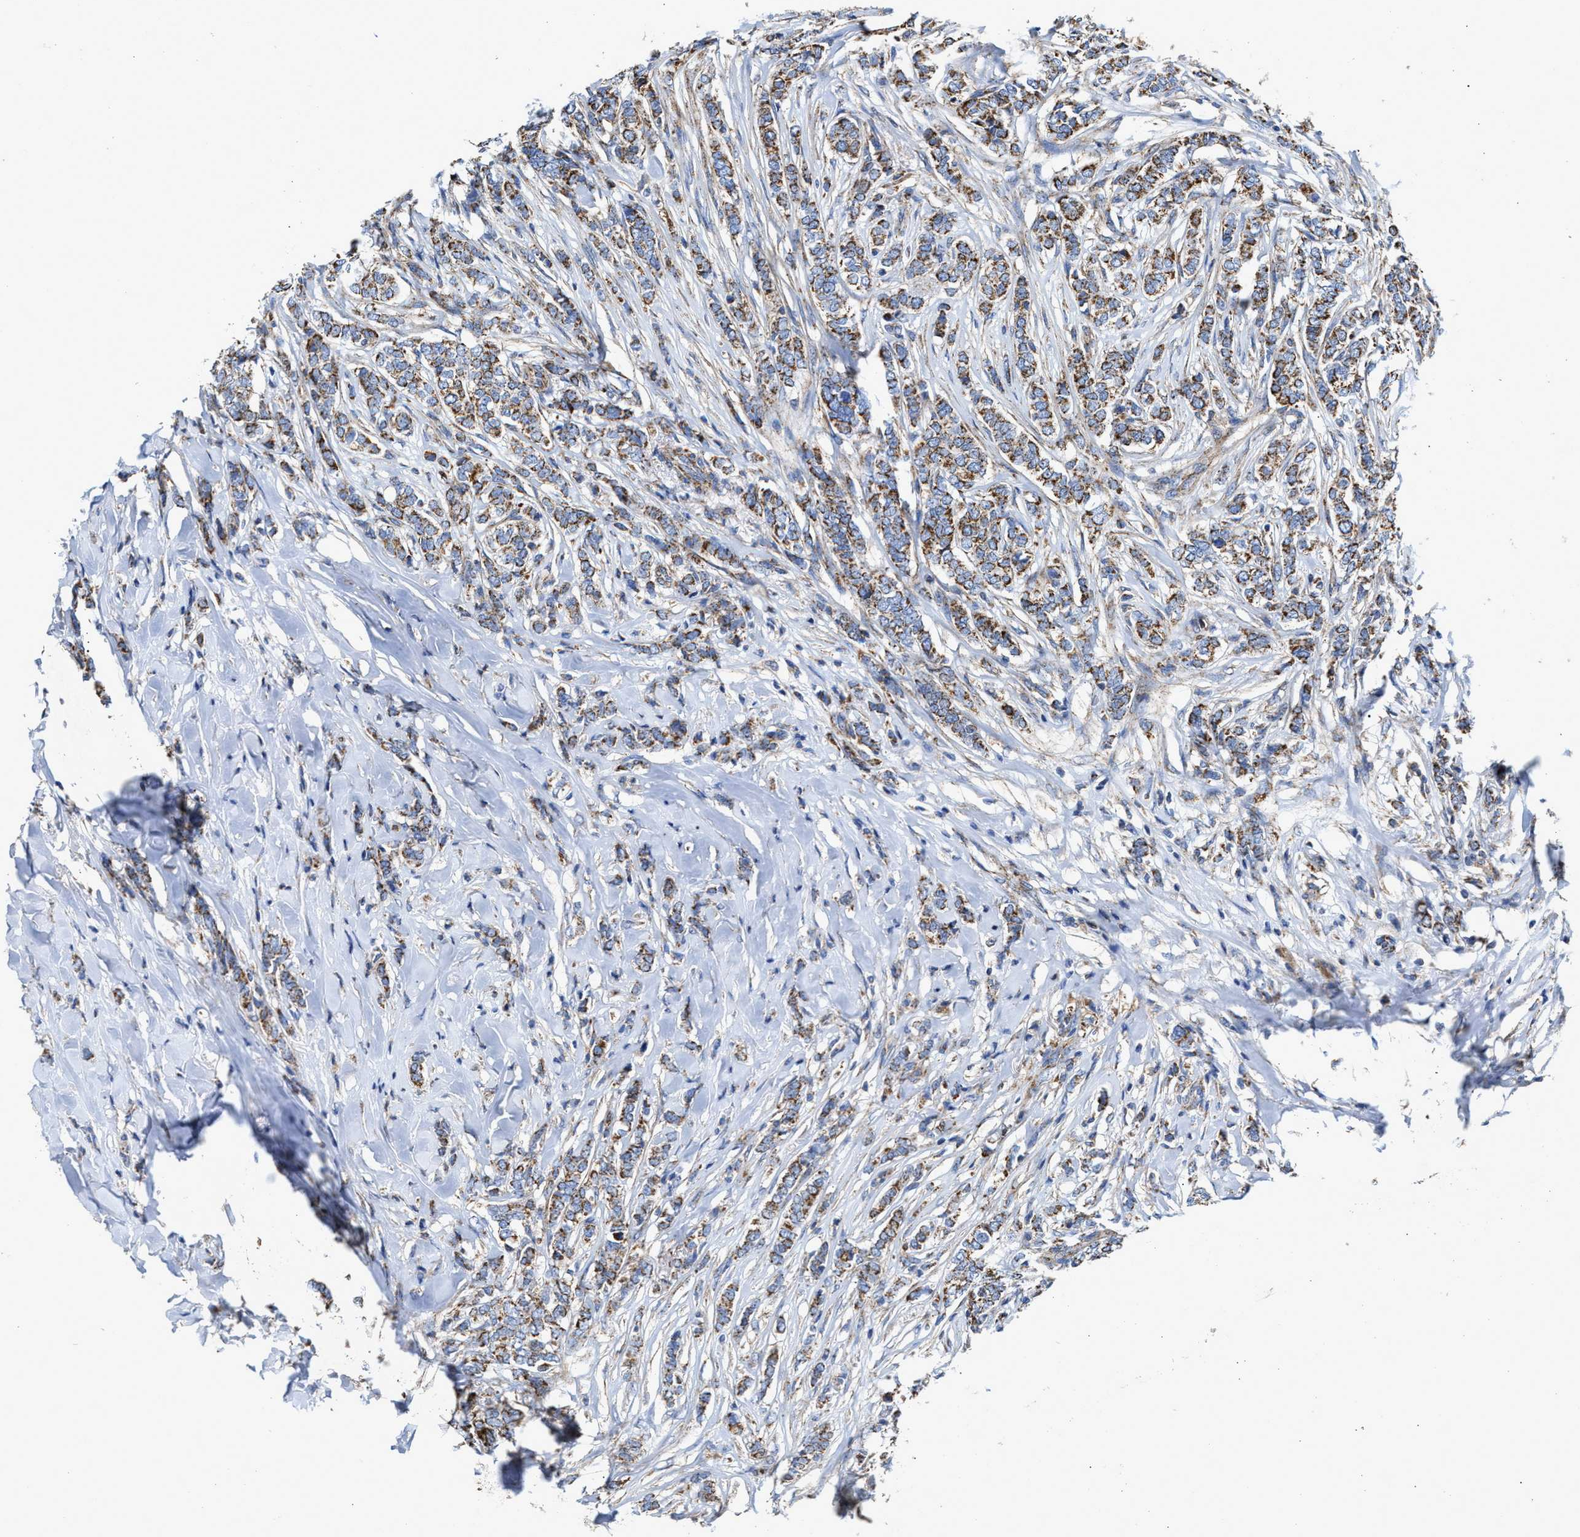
{"staining": {"intensity": "moderate", "quantity": ">75%", "location": "cytoplasmic/membranous"}, "tissue": "breast cancer", "cell_type": "Tumor cells", "image_type": "cancer", "snomed": [{"axis": "morphology", "description": "Lobular carcinoma"}, {"axis": "topography", "description": "Skin"}, {"axis": "topography", "description": "Breast"}], "caption": "Lobular carcinoma (breast) was stained to show a protein in brown. There is medium levels of moderate cytoplasmic/membranous expression in about >75% of tumor cells.", "gene": "MECR", "patient": {"sex": "female", "age": 46}}